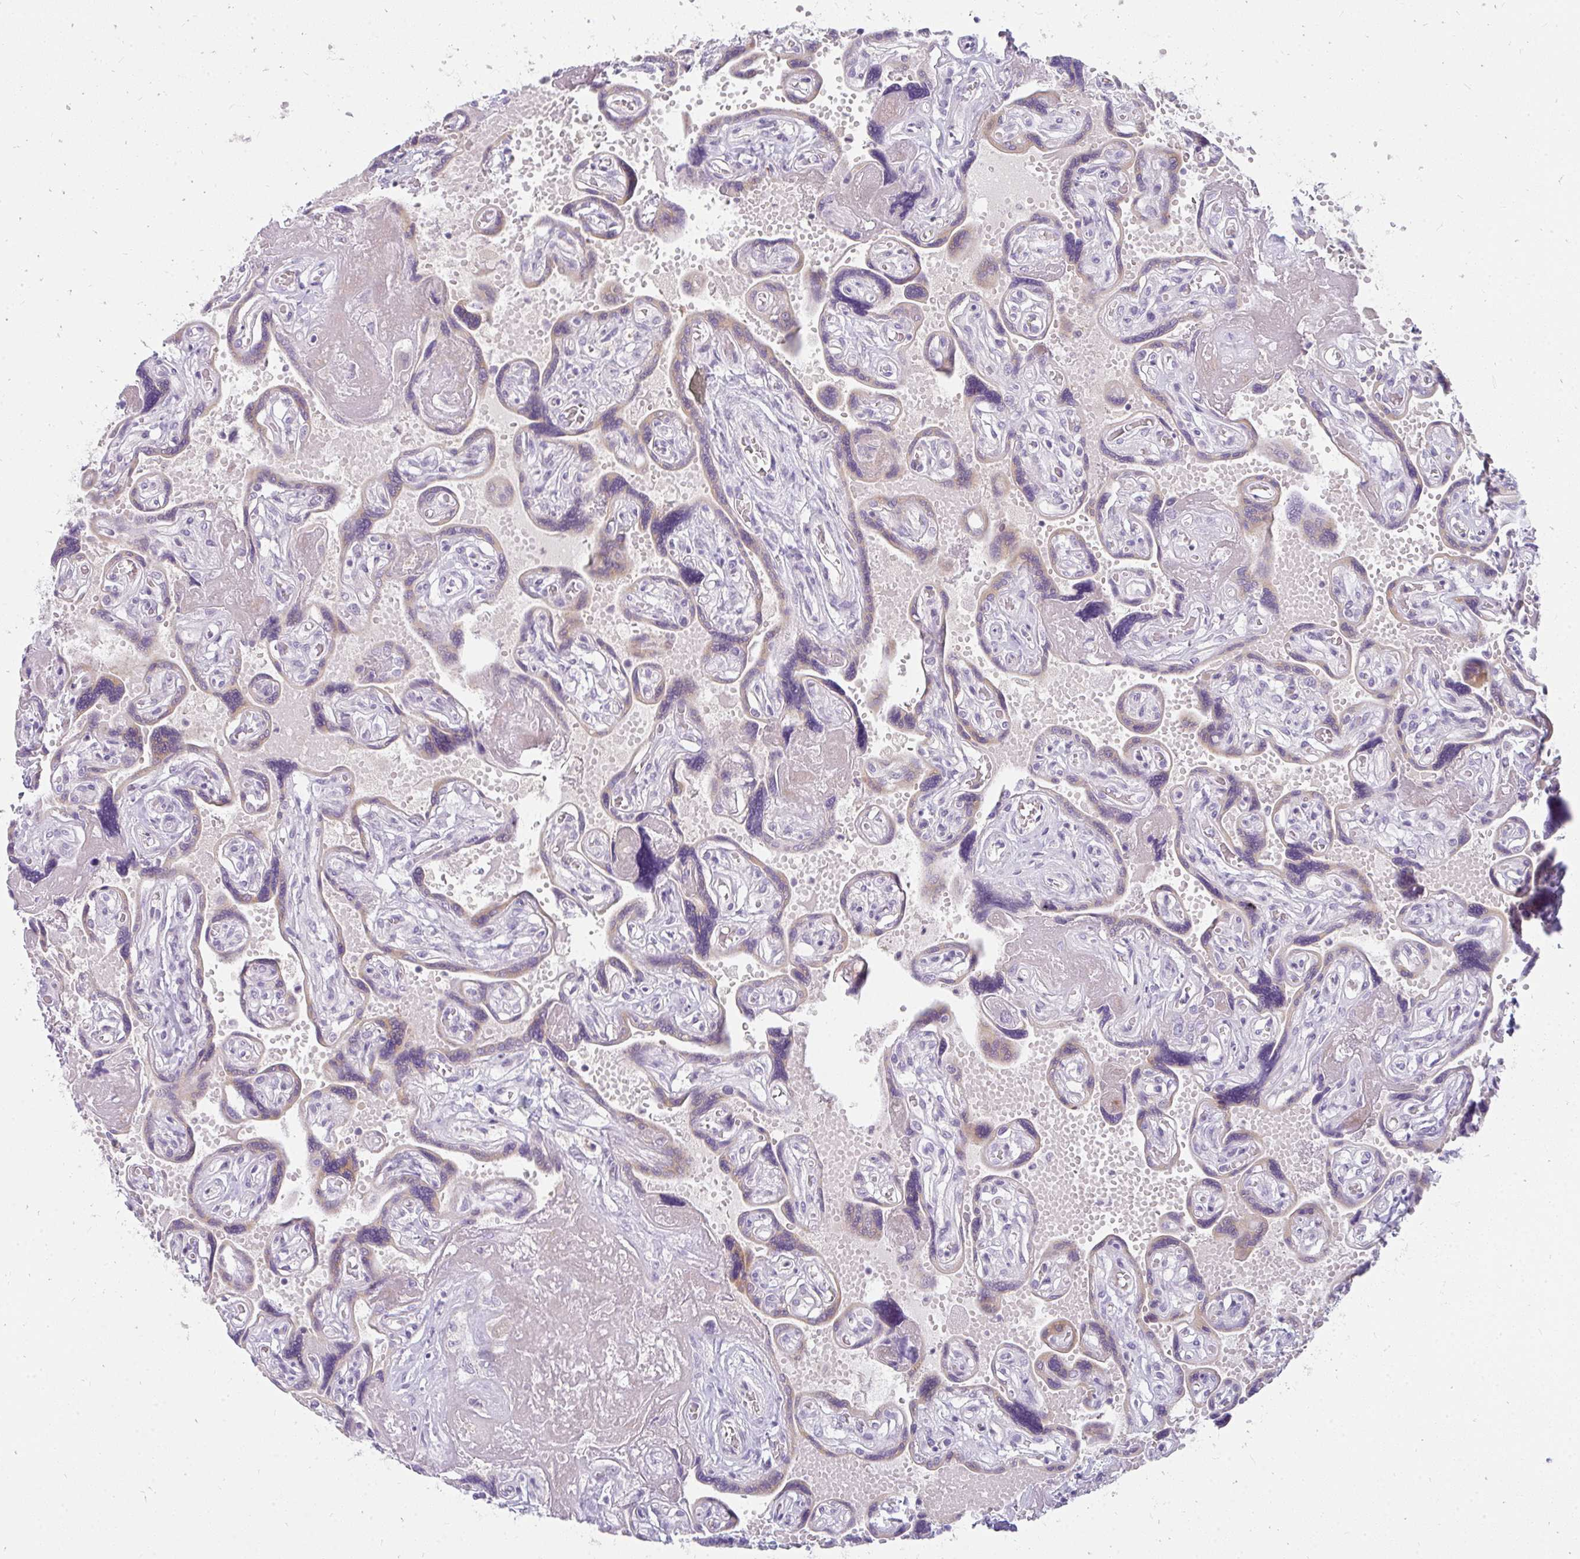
{"staining": {"intensity": "weak", "quantity": "25%-75%", "location": "cytoplasmic/membranous"}, "tissue": "placenta", "cell_type": "Trophoblastic cells", "image_type": "normal", "snomed": [{"axis": "morphology", "description": "Normal tissue, NOS"}, {"axis": "topography", "description": "Placenta"}], "caption": "A high-resolution photomicrograph shows immunohistochemistry (IHC) staining of benign placenta, which displays weak cytoplasmic/membranous staining in about 25%-75% of trophoblastic cells.", "gene": "PPP1R3G", "patient": {"sex": "female", "age": 32}}